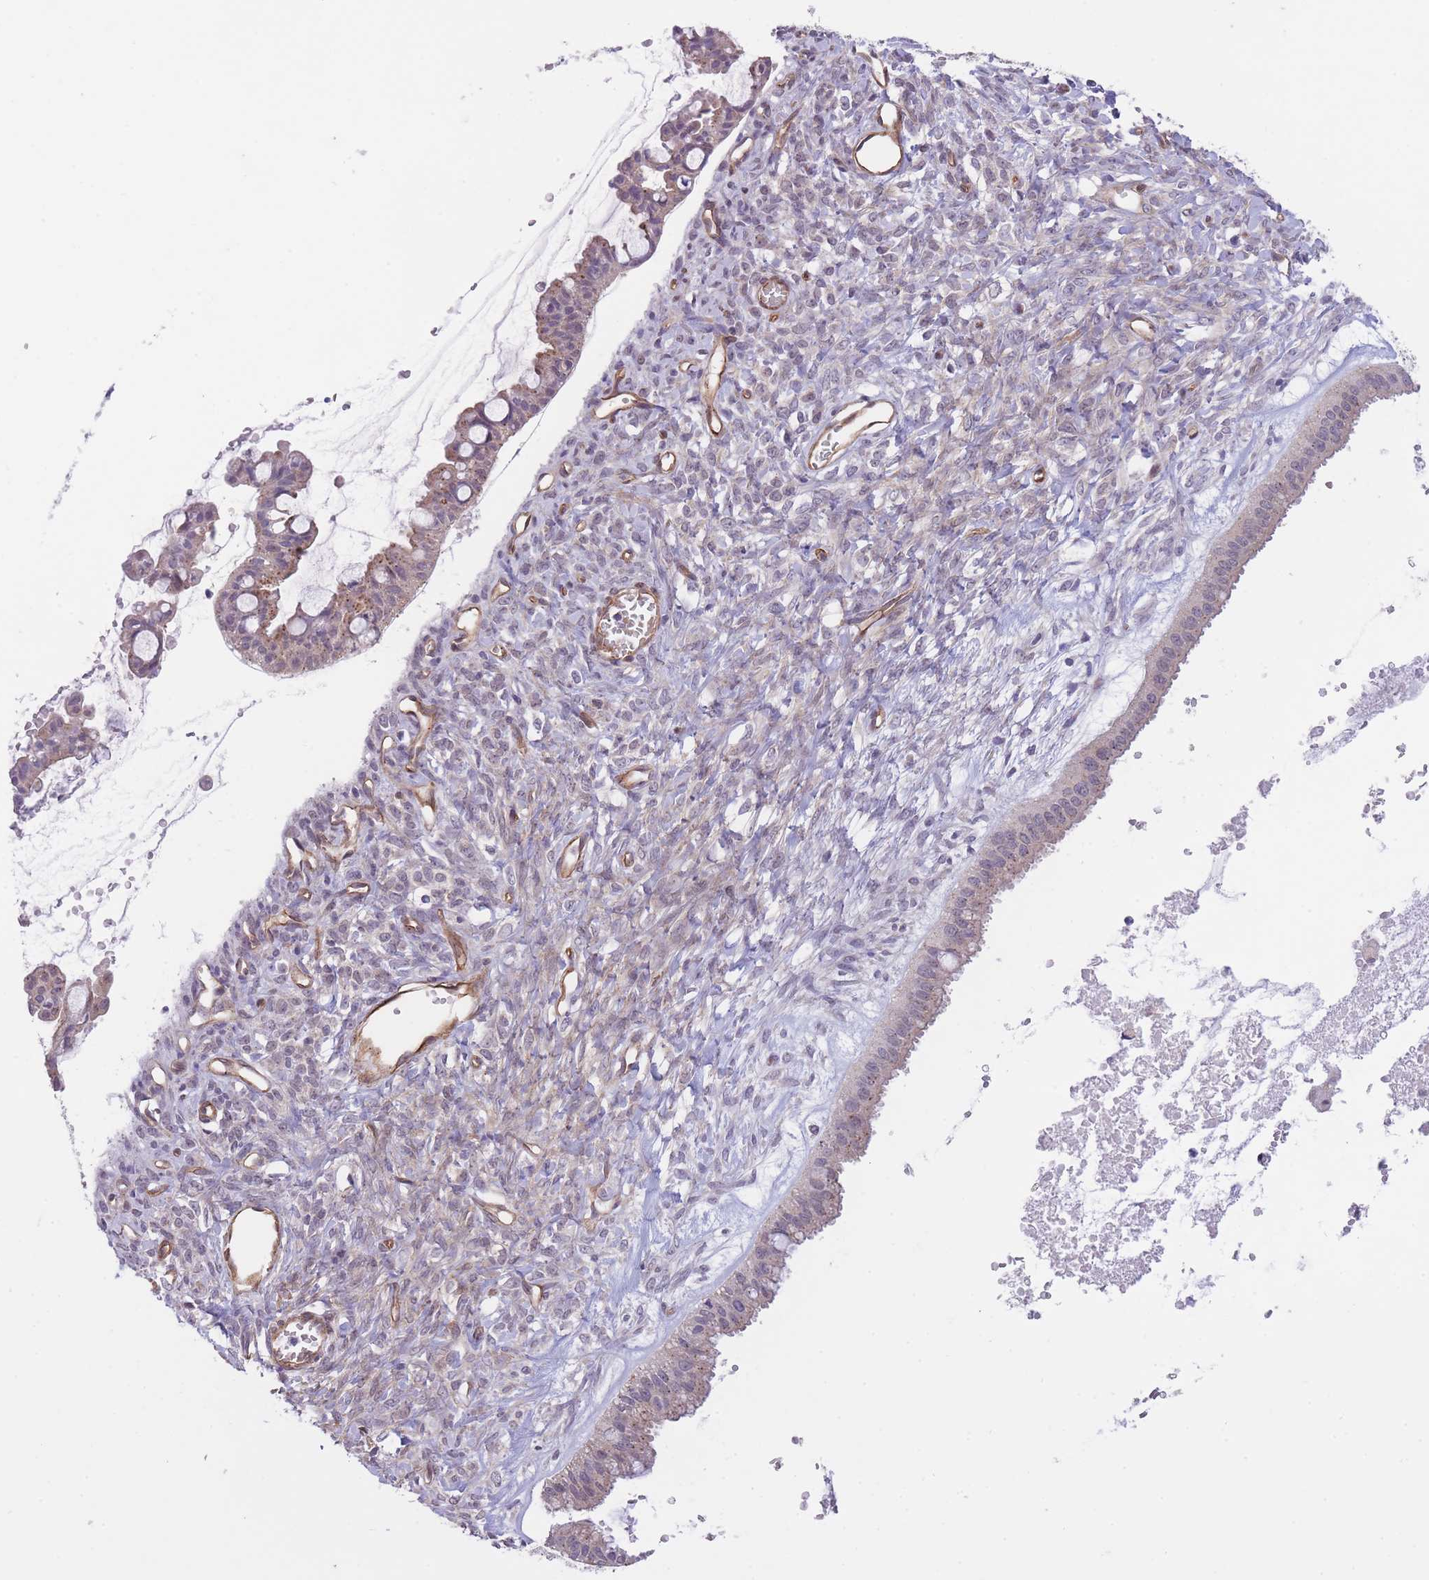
{"staining": {"intensity": "weak", "quantity": "<25%", "location": "cytoplasmic/membranous"}, "tissue": "ovarian cancer", "cell_type": "Tumor cells", "image_type": "cancer", "snomed": [{"axis": "morphology", "description": "Cystadenocarcinoma, mucinous, NOS"}, {"axis": "topography", "description": "Ovary"}], "caption": "The histopathology image exhibits no staining of tumor cells in ovarian cancer. (Stains: DAB immunohistochemistry with hematoxylin counter stain, Microscopy: brightfield microscopy at high magnification).", "gene": "QTRT1", "patient": {"sex": "female", "age": 73}}